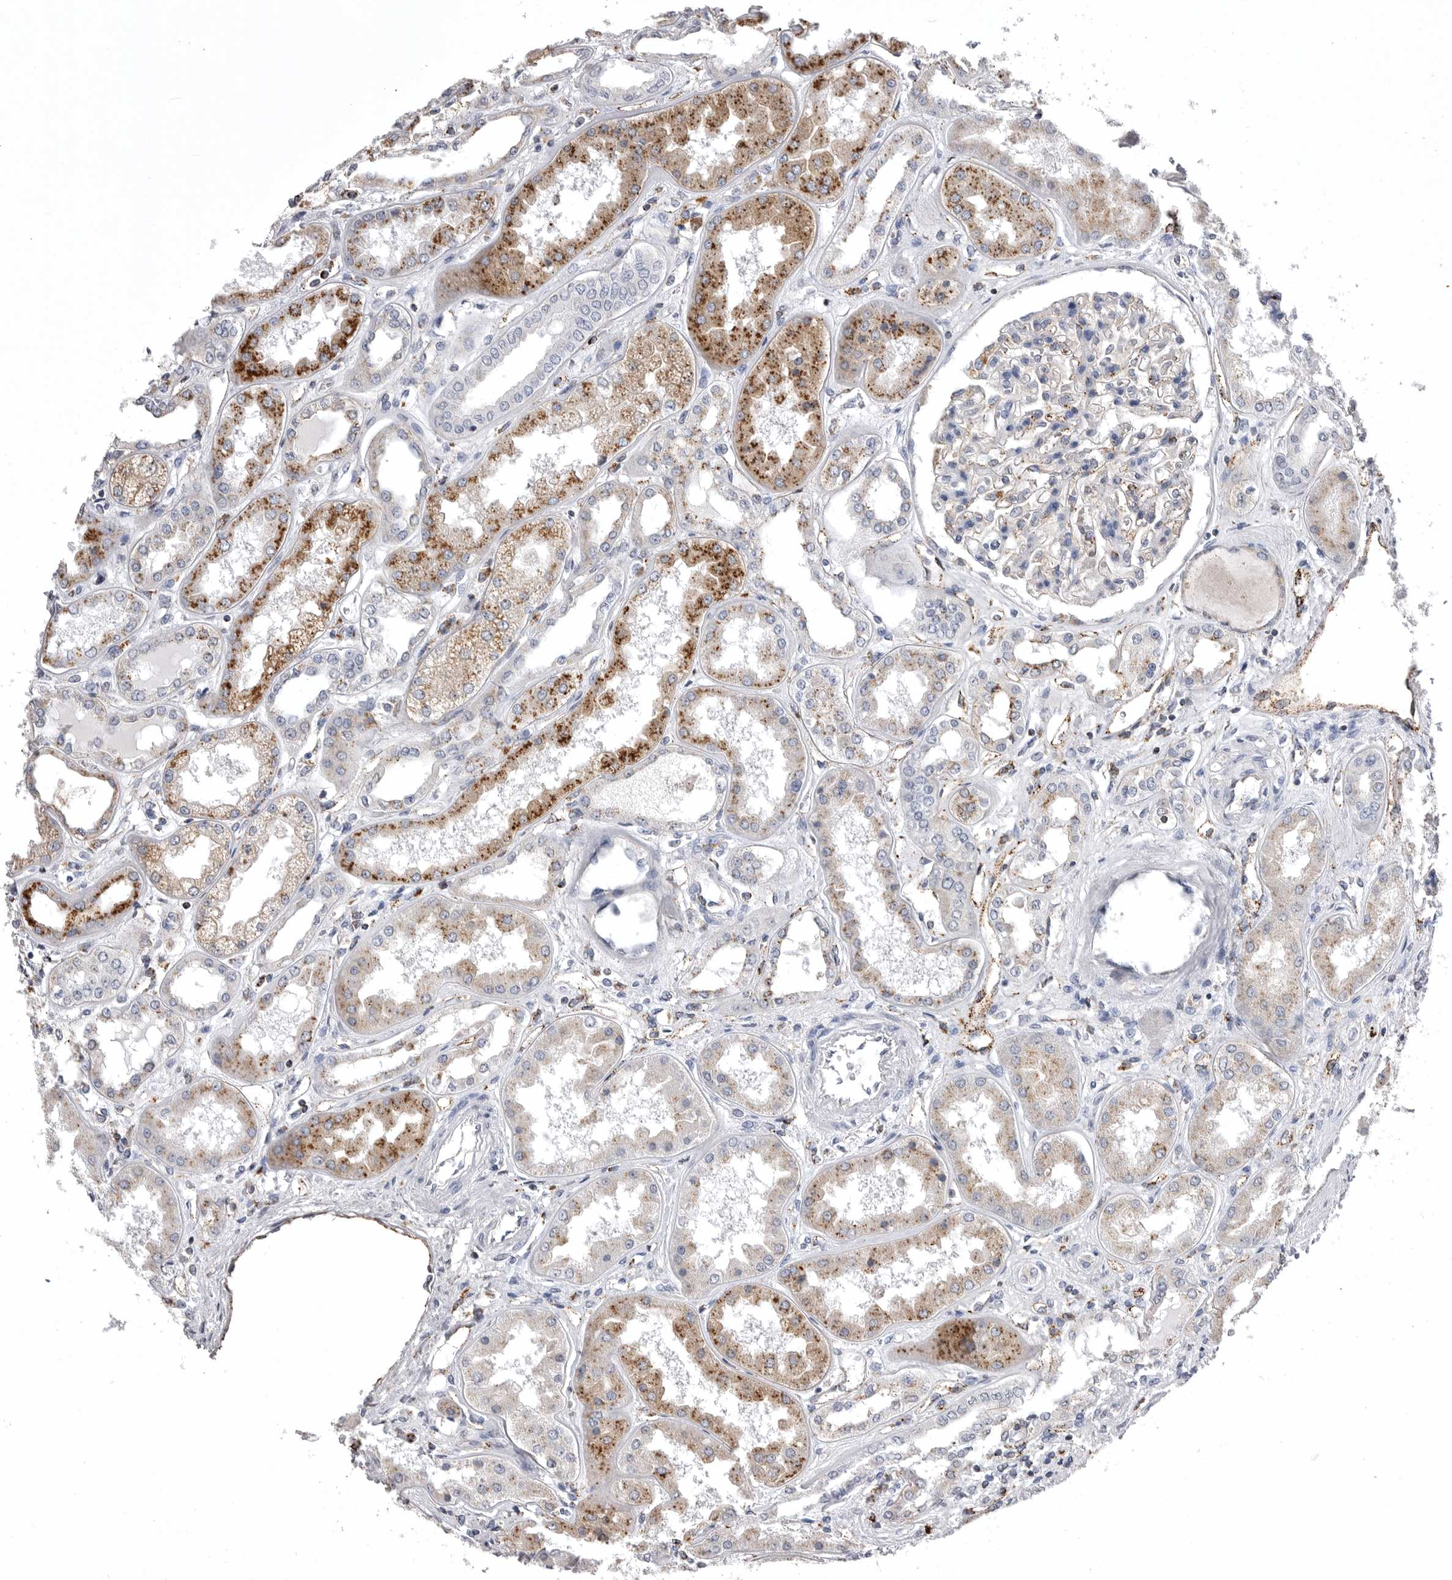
{"staining": {"intensity": "weak", "quantity": "<25%", "location": "cytoplasmic/membranous"}, "tissue": "kidney", "cell_type": "Cells in glomeruli", "image_type": "normal", "snomed": [{"axis": "morphology", "description": "Normal tissue, NOS"}, {"axis": "topography", "description": "Kidney"}], "caption": "DAB (3,3'-diaminobenzidine) immunohistochemical staining of normal human kidney demonstrates no significant expression in cells in glomeruli.", "gene": "PSPN", "patient": {"sex": "female", "age": 56}}